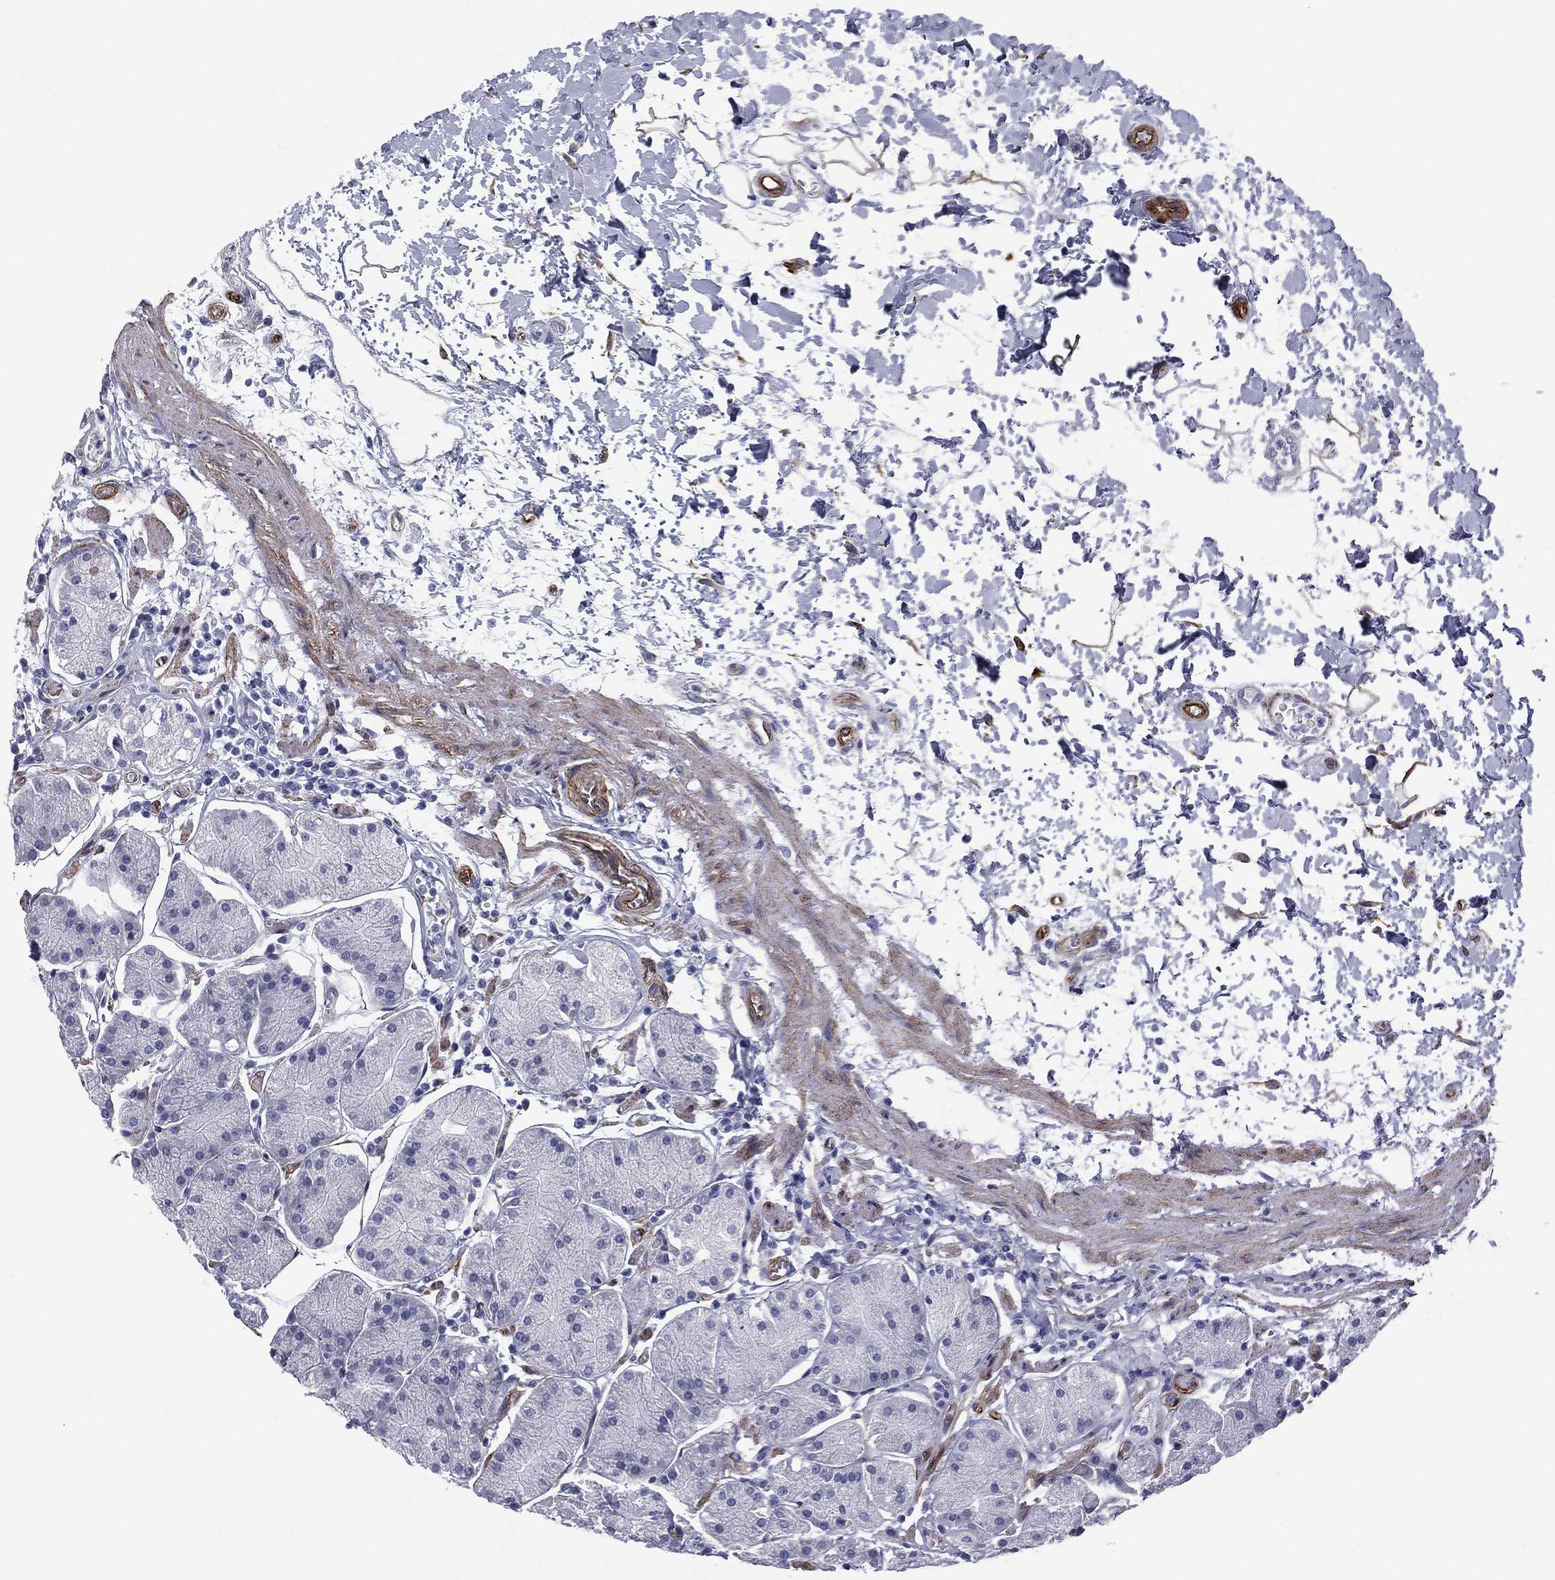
{"staining": {"intensity": "negative", "quantity": "none", "location": "none"}, "tissue": "stomach", "cell_type": "Glandular cells", "image_type": "normal", "snomed": [{"axis": "morphology", "description": "Normal tissue, NOS"}, {"axis": "topography", "description": "Stomach"}], "caption": "Immunohistochemistry image of unremarkable human stomach stained for a protein (brown), which demonstrates no staining in glandular cells.", "gene": "CAVIN3", "patient": {"sex": "male", "age": 54}}